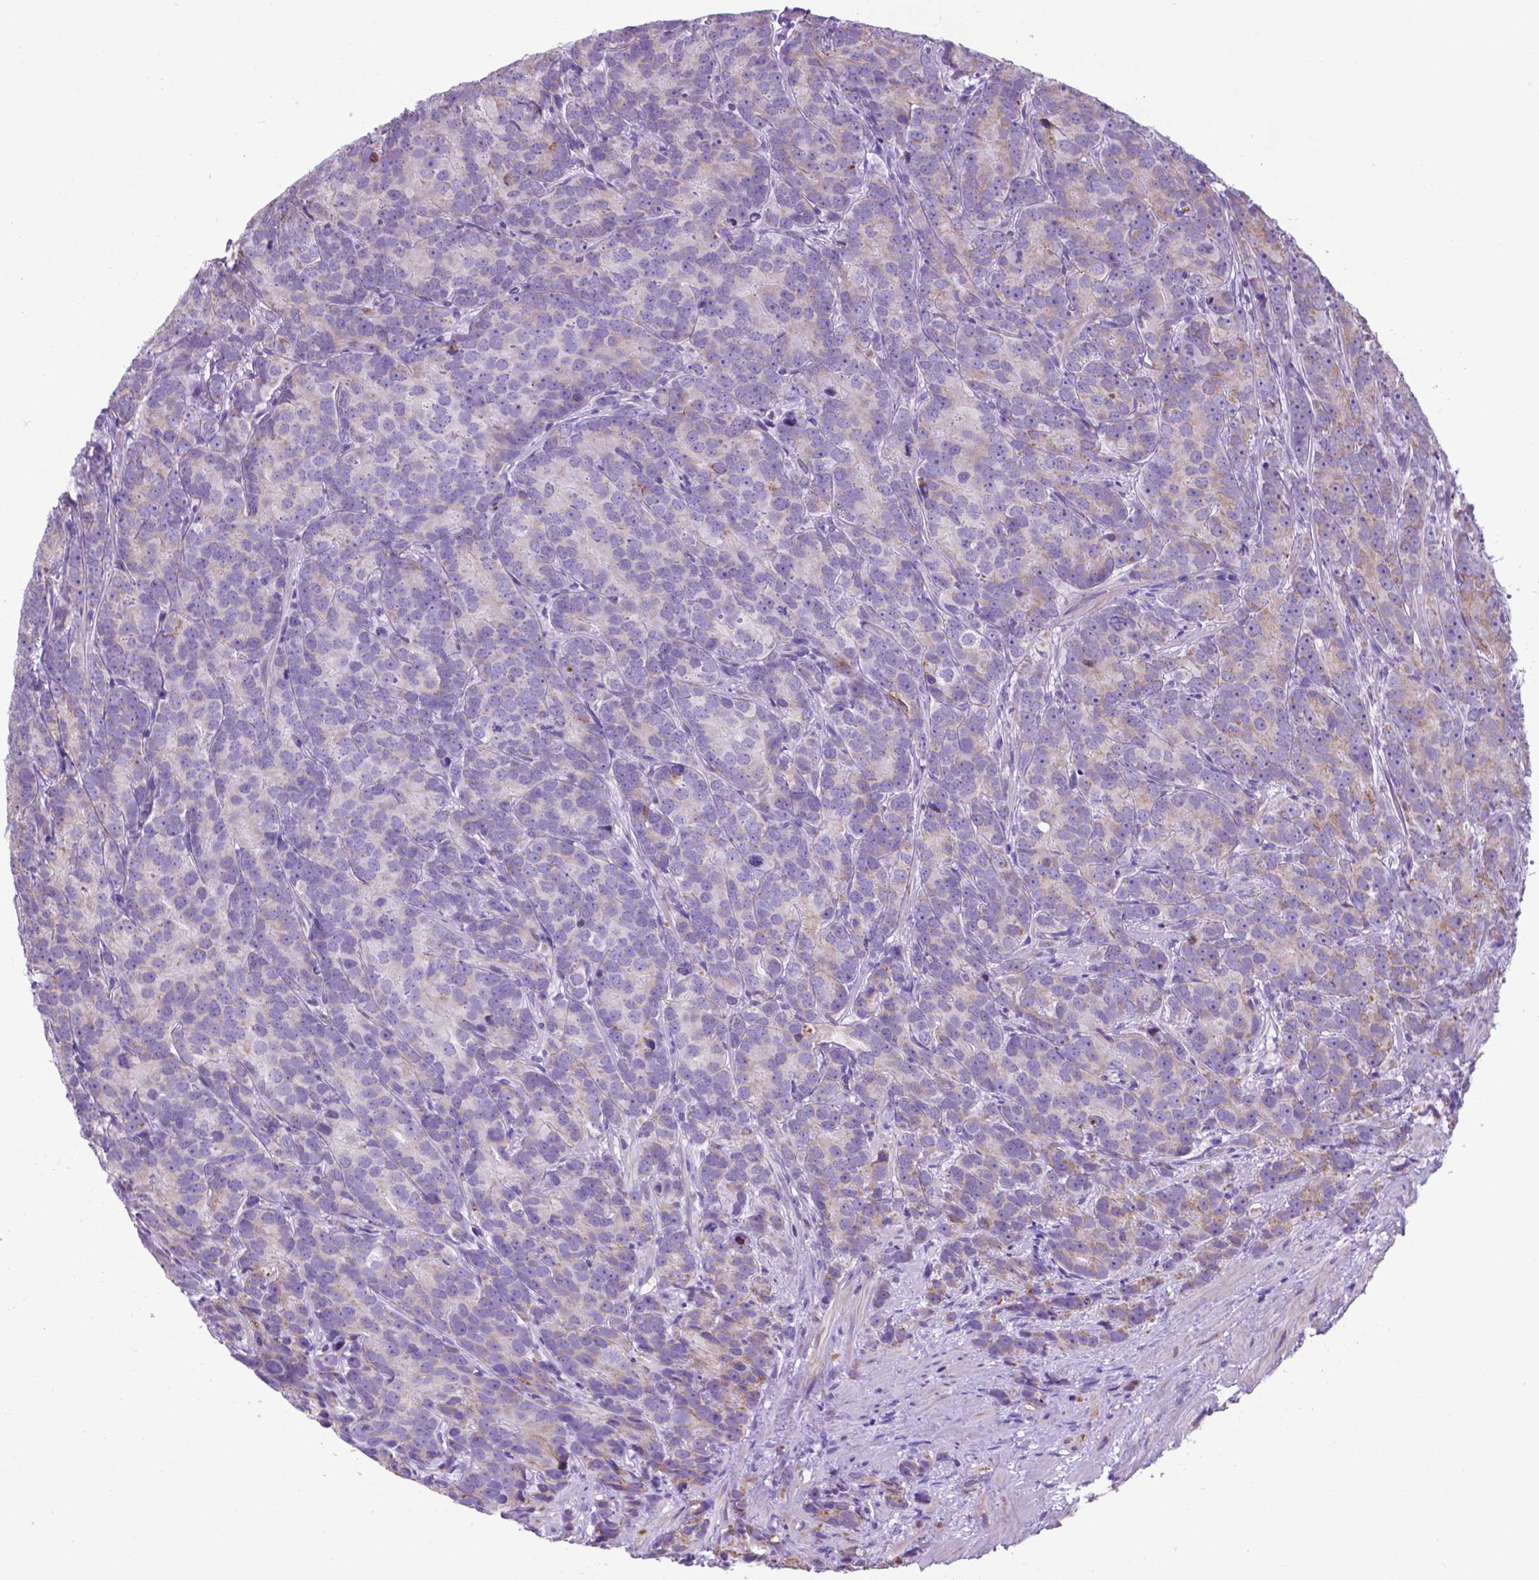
{"staining": {"intensity": "weak", "quantity": "25%-75%", "location": "cytoplasmic/membranous"}, "tissue": "prostate cancer", "cell_type": "Tumor cells", "image_type": "cancer", "snomed": [{"axis": "morphology", "description": "Adenocarcinoma, High grade"}, {"axis": "topography", "description": "Prostate"}], "caption": "Immunohistochemical staining of high-grade adenocarcinoma (prostate) shows low levels of weak cytoplasmic/membranous protein positivity in about 25%-75% of tumor cells.", "gene": "POU3F3", "patient": {"sex": "male", "age": 90}}